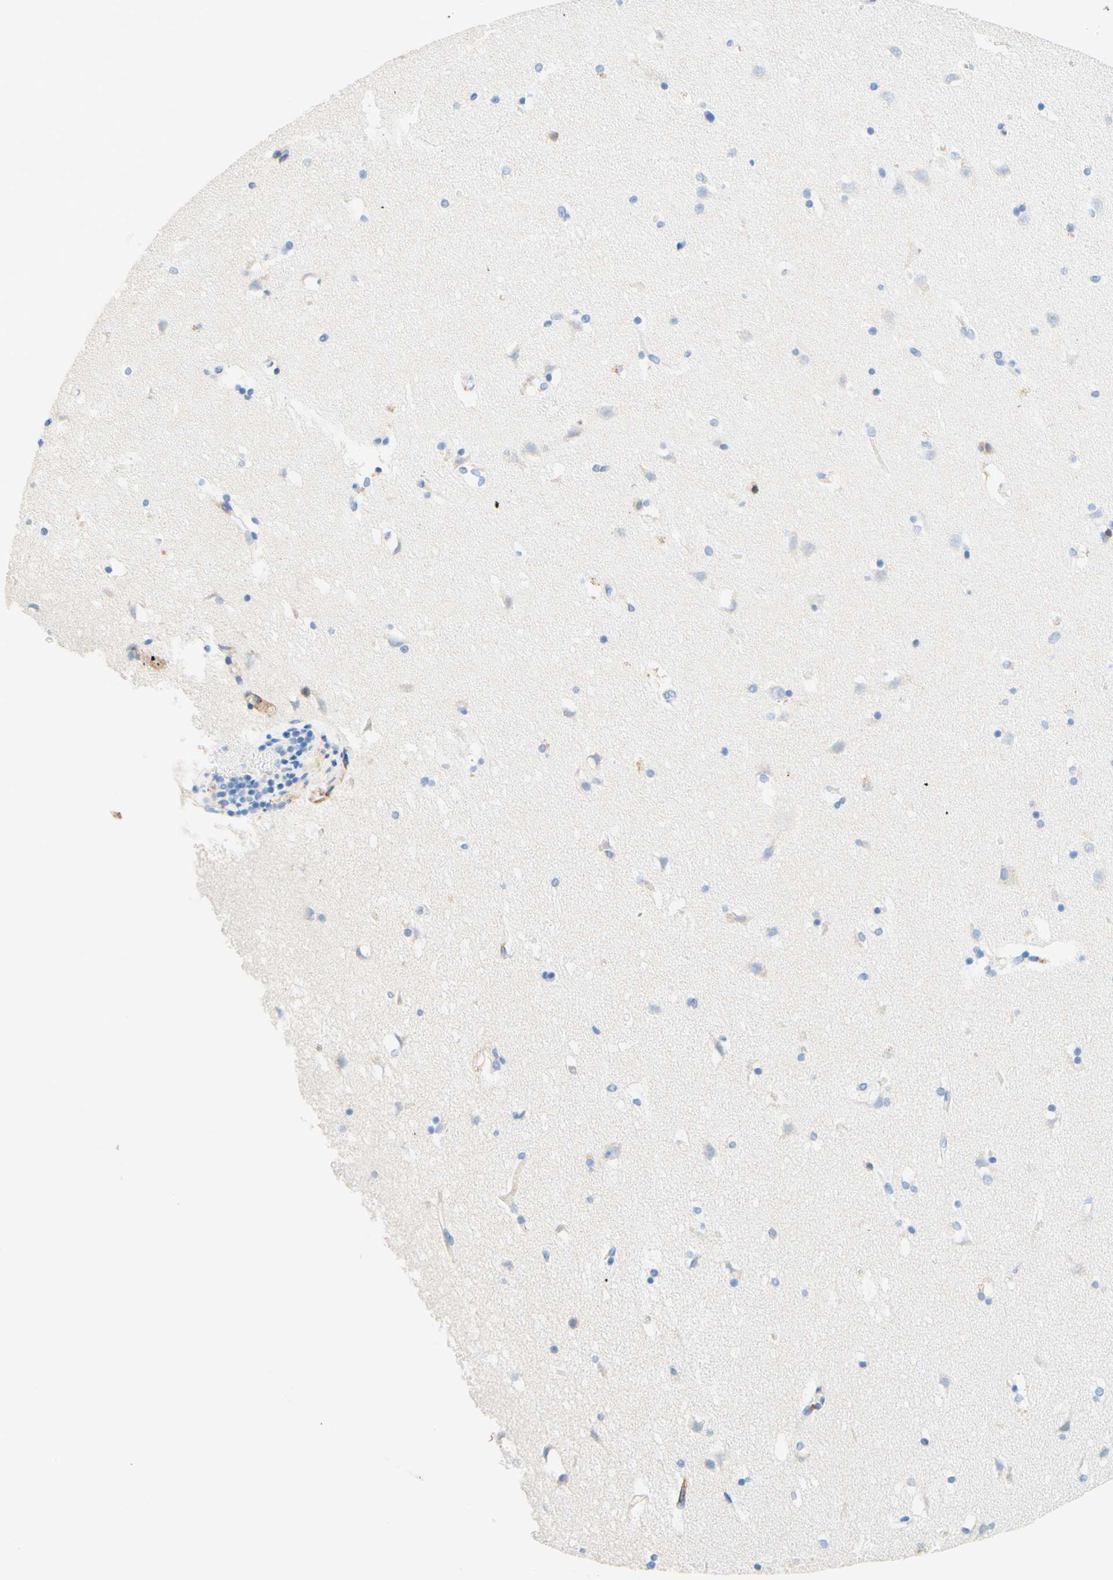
{"staining": {"intensity": "negative", "quantity": "none", "location": "none"}, "tissue": "caudate", "cell_type": "Glial cells", "image_type": "normal", "snomed": [{"axis": "morphology", "description": "Normal tissue, NOS"}, {"axis": "topography", "description": "Lateral ventricle wall"}], "caption": "High power microscopy photomicrograph of an IHC micrograph of normal caudate, revealing no significant staining in glial cells.", "gene": "SLC46A1", "patient": {"sex": "male", "age": 45}}